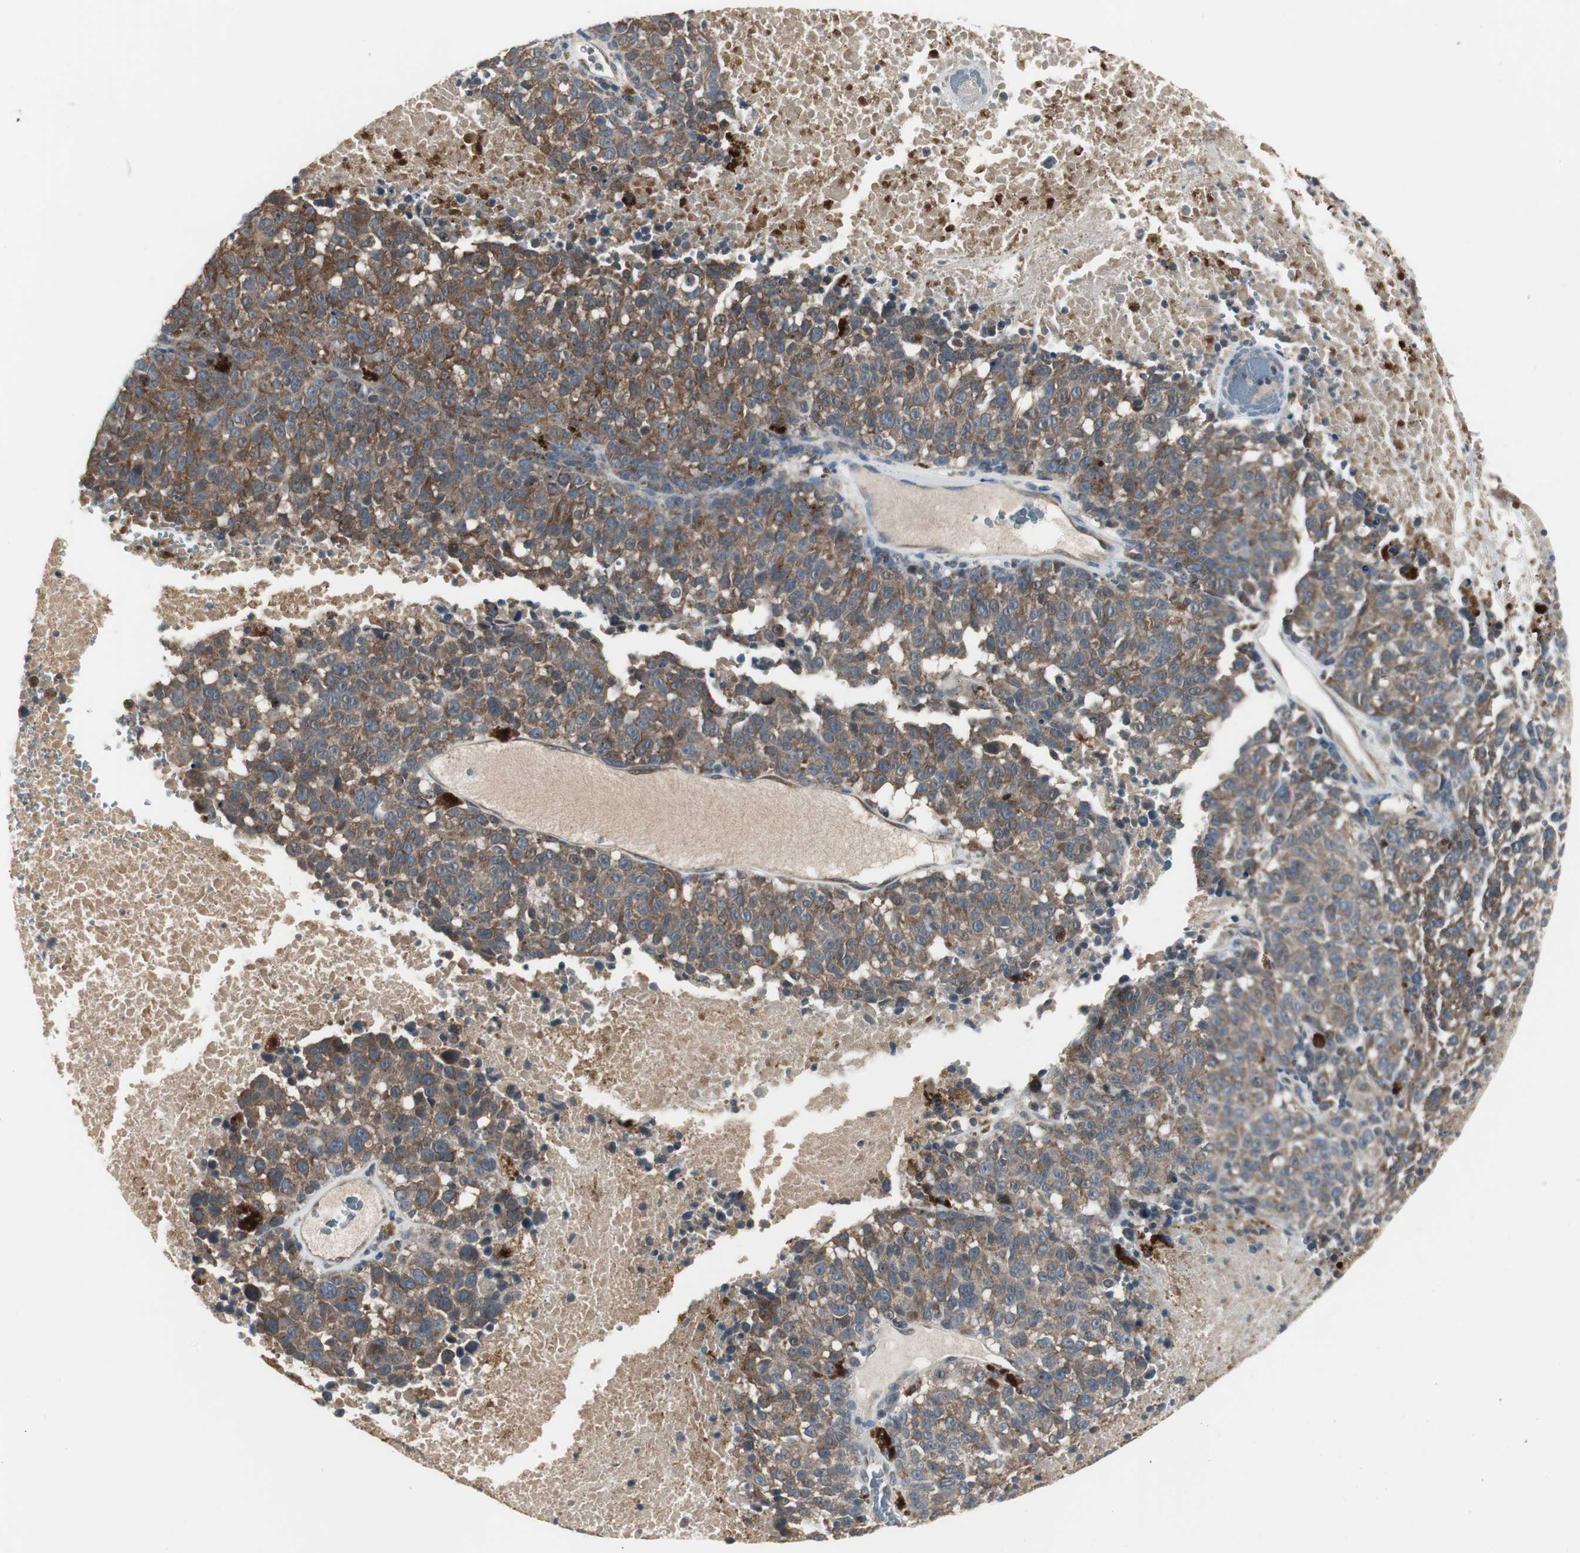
{"staining": {"intensity": "moderate", "quantity": ">75%", "location": "cytoplasmic/membranous"}, "tissue": "melanoma", "cell_type": "Tumor cells", "image_type": "cancer", "snomed": [{"axis": "morphology", "description": "Malignant melanoma, Metastatic site"}, {"axis": "topography", "description": "Cerebral cortex"}], "caption": "Brown immunohistochemical staining in human melanoma shows moderate cytoplasmic/membranous positivity in about >75% of tumor cells.", "gene": "ZMPSTE24", "patient": {"sex": "female", "age": 52}}